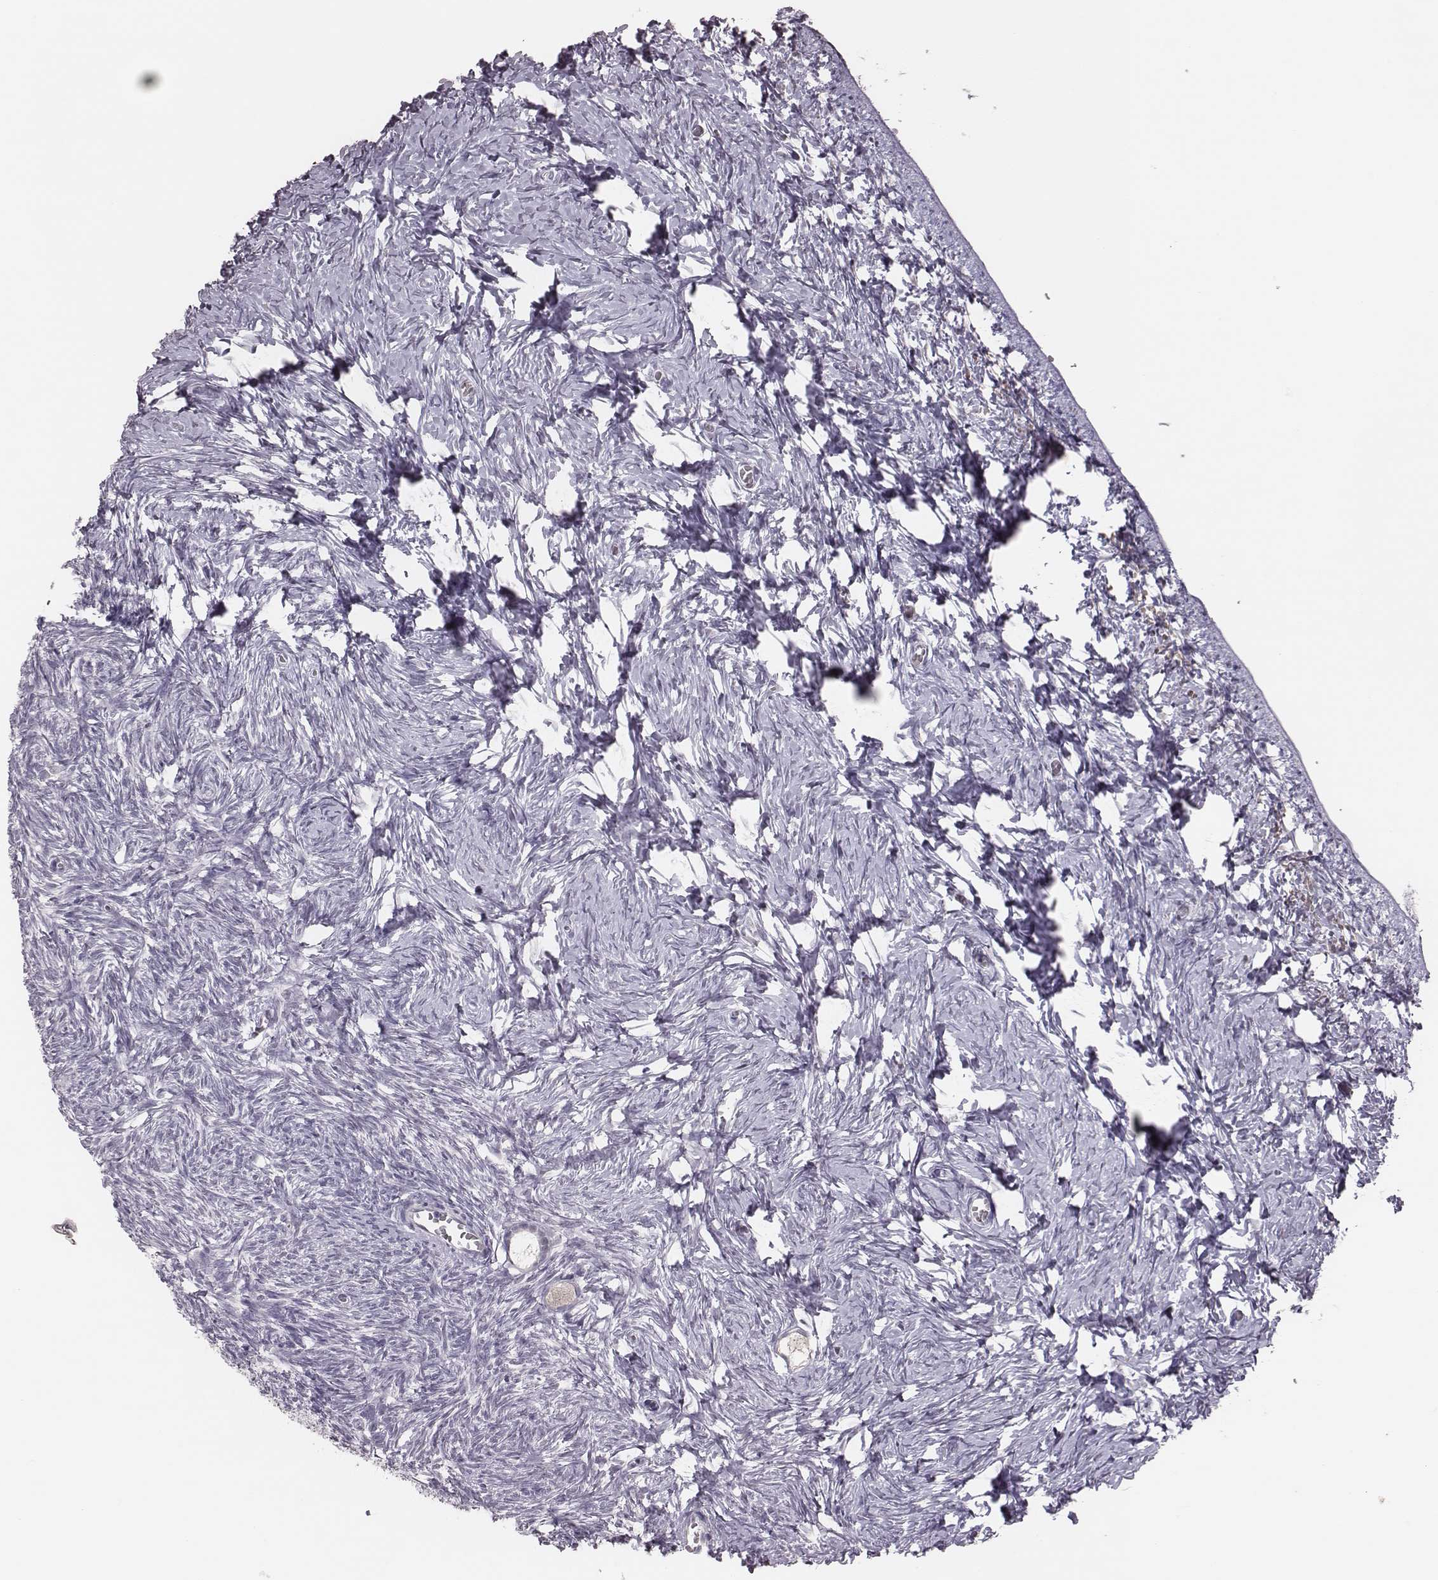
{"staining": {"intensity": "negative", "quantity": "none", "location": "none"}, "tissue": "ovary", "cell_type": "Follicle cells", "image_type": "normal", "snomed": [{"axis": "morphology", "description": "Normal tissue, NOS"}, {"axis": "topography", "description": "Ovary"}], "caption": "High magnification brightfield microscopy of normal ovary stained with DAB (3,3'-diaminobenzidine) (brown) and counterstained with hematoxylin (blue): follicle cells show no significant positivity. The staining is performed using DAB (3,3'-diaminobenzidine) brown chromogen with nuclei counter-stained in using hematoxylin.", "gene": "PBK", "patient": {"sex": "female", "age": 27}}